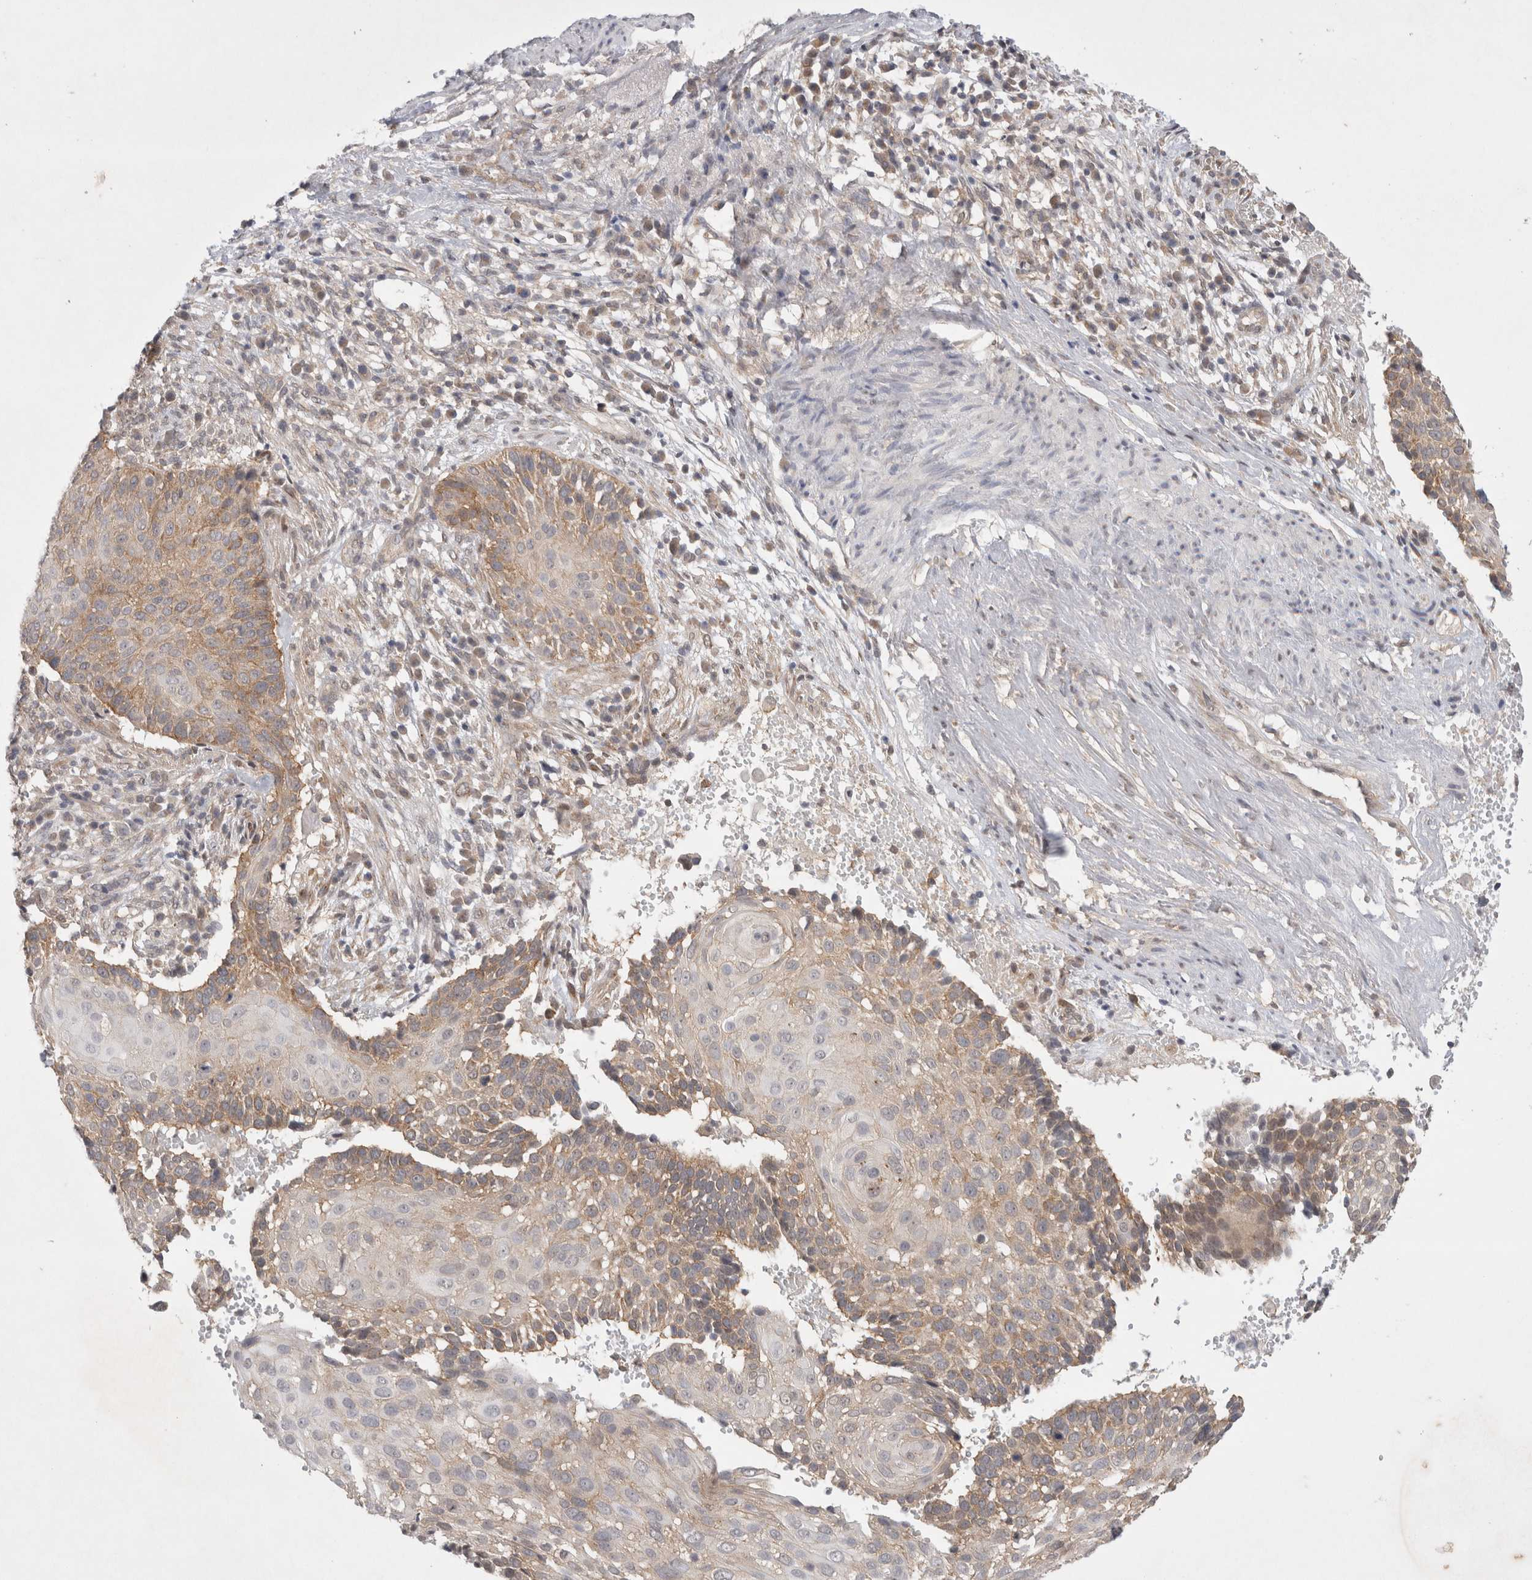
{"staining": {"intensity": "weak", "quantity": "25%-75%", "location": "cytoplasmic/membranous"}, "tissue": "cervical cancer", "cell_type": "Tumor cells", "image_type": "cancer", "snomed": [{"axis": "morphology", "description": "Squamous cell carcinoma, NOS"}, {"axis": "topography", "description": "Cervix"}], "caption": "Human squamous cell carcinoma (cervical) stained for a protein (brown) reveals weak cytoplasmic/membranous positive staining in approximately 25%-75% of tumor cells.", "gene": "WIPF2", "patient": {"sex": "female", "age": 74}}